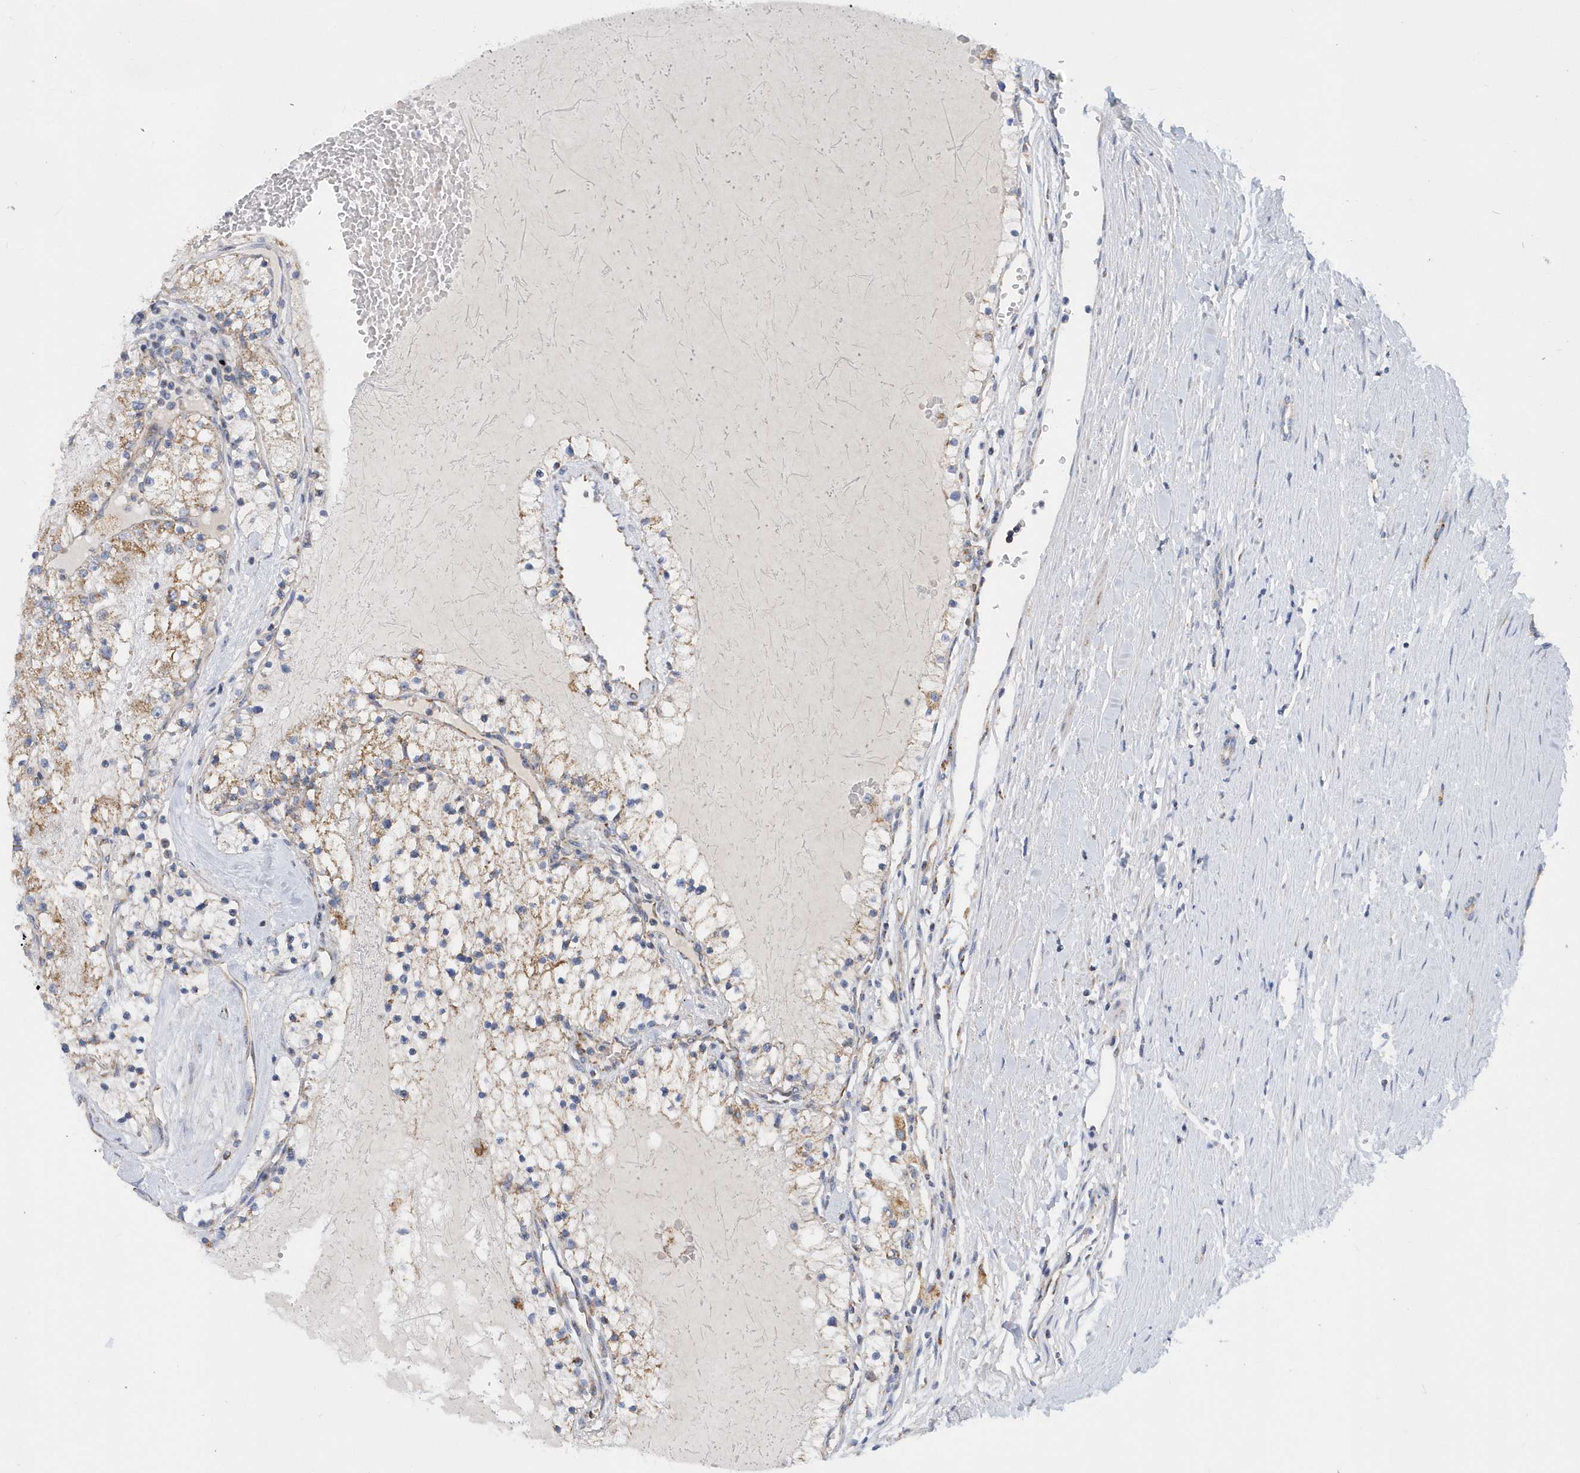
{"staining": {"intensity": "moderate", "quantity": "25%-75%", "location": "cytoplasmic/membranous"}, "tissue": "renal cancer", "cell_type": "Tumor cells", "image_type": "cancer", "snomed": [{"axis": "morphology", "description": "Normal tissue, NOS"}, {"axis": "morphology", "description": "Adenocarcinoma, NOS"}, {"axis": "topography", "description": "Kidney"}], "caption": "There is medium levels of moderate cytoplasmic/membranous staining in tumor cells of renal cancer (adenocarcinoma), as demonstrated by immunohistochemical staining (brown color).", "gene": "VWA5B2", "patient": {"sex": "male", "age": 68}}